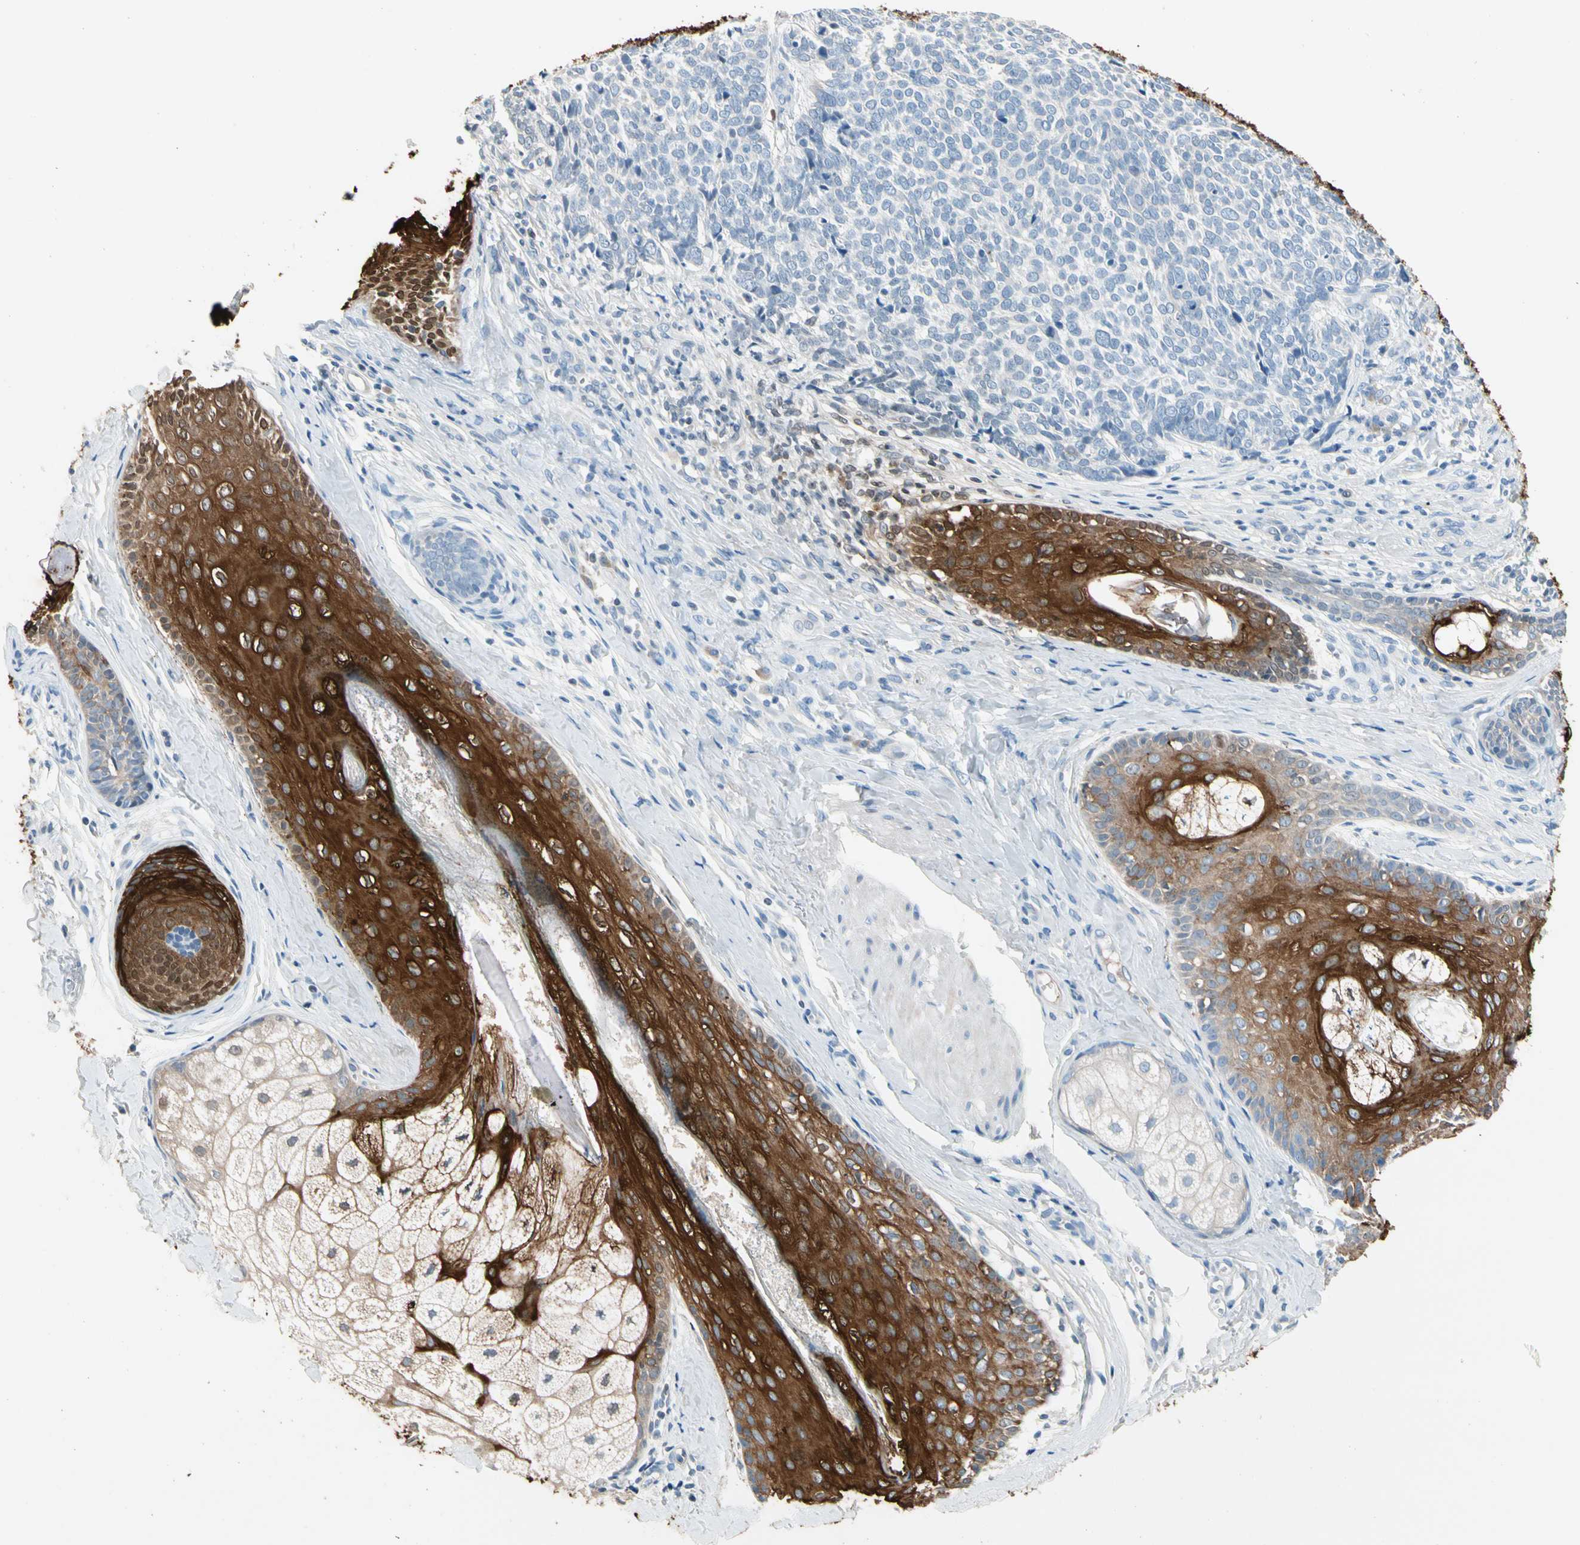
{"staining": {"intensity": "negative", "quantity": "none", "location": "none"}, "tissue": "skin cancer", "cell_type": "Tumor cells", "image_type": "cancer", "snomed": [{"axis": "morphology", "description": "Basal cell carcinoma"}, {"axis": "topography", "description": "Skin"}], "caption": "Photomicrograph shows no protein expression in tumor cells of skin cancer (basal cell carcinoma) tissue.", "gene": "STK40", "patient": {"sex": "male", "age": 84}}